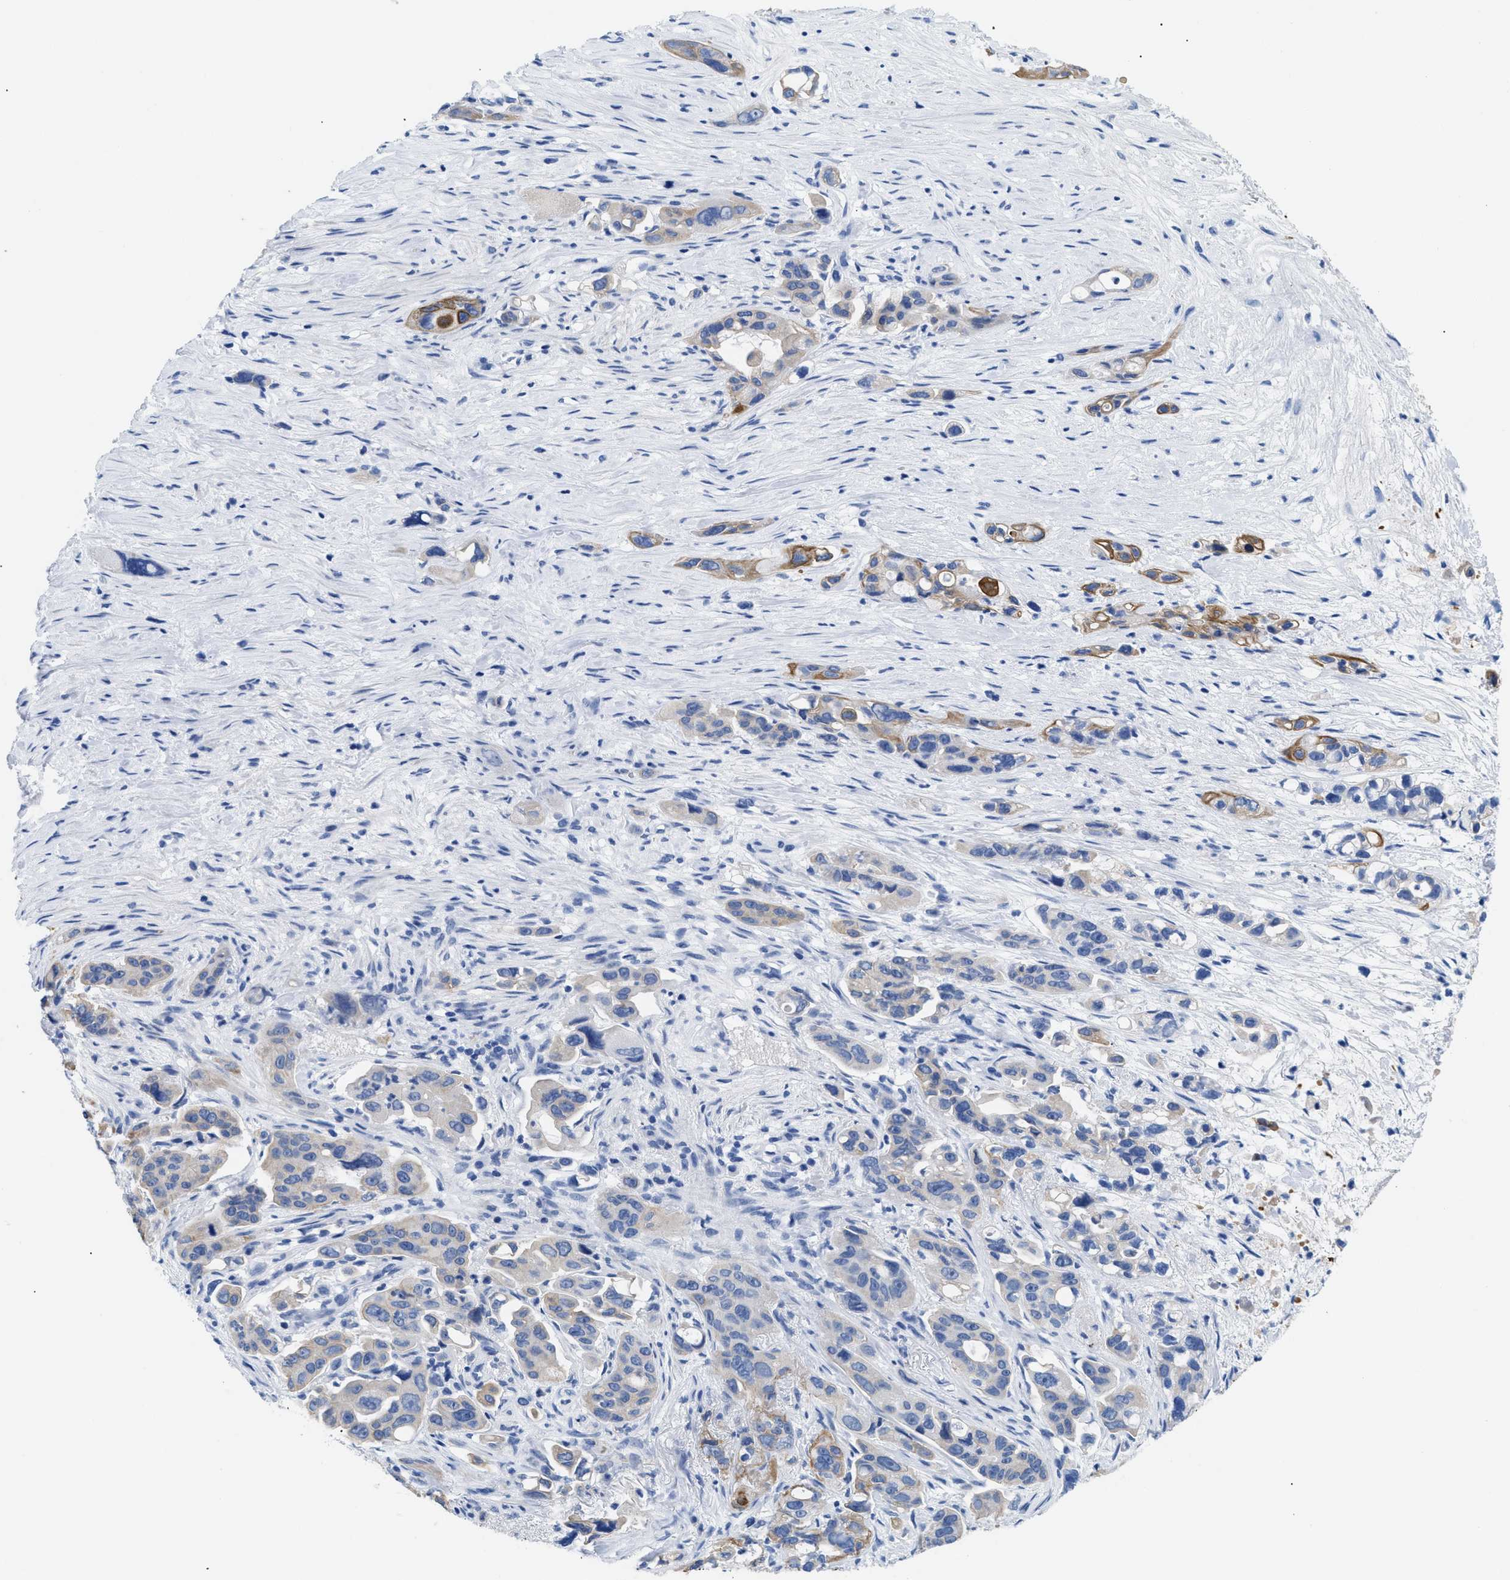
{"staining": {"intensity": "moderate", "quantity": "<25%", "location": "cytoplasmic/membranous"}, "tissue": "pancreatic cancer", "cell_type": "Tumor cells", "image_type": "cancer", "snomed": [{"axis": "morphology", "description": "Adenocarcinoma, NOS"}, {"axis": "topography", "description": "Pancreas"}], "caption": "Immunohistochemistry (IHC) staining of pancreatic cancer, which displays low levels of moderate cytoplasmic/membranous staining in approximately <25% of tumor cells indicating moderate cytoplasmic/membranous protein positivity. The staining was performed using DAB (brown) for protein detection and nuclei were counterstained in hematoxylin (blue).", "gene": "TMEM68", "patient": {"sex": "male", "age": 53}}